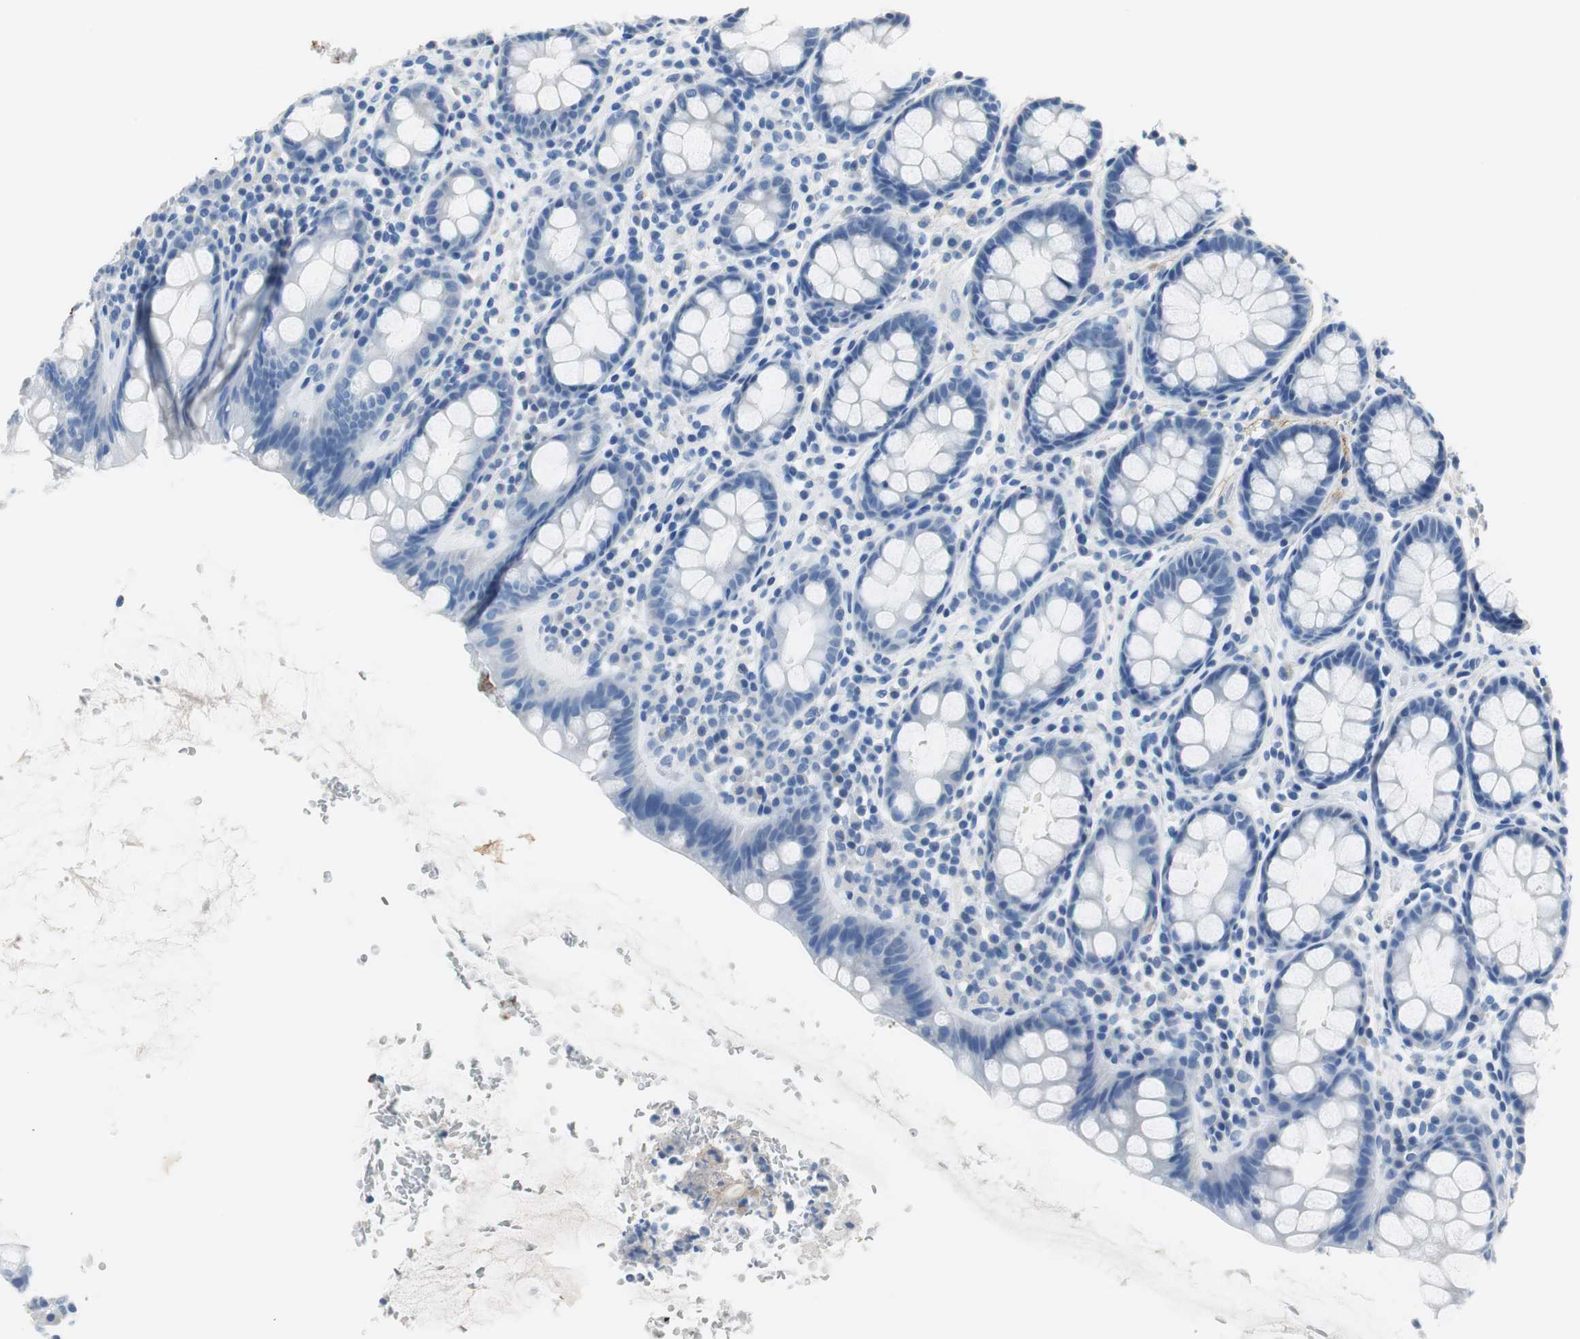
{"staining": {"intensity": "negative", "quantity": "none", "location": "none"}, "tissue": "rectum", "cell_type": "Glandular cells", "image_type": "normal", "snomed": [{"axis": "morphology", "description": "Normal tissue, NOS"}, {"axis": "topography", "description": "Rectum"}], "caption": "Histopathology image shows no significant protein positivity in glandular cells of benign rectum.", "gene": "MUC7", "patient": {"sex": "male", "age": 92}}